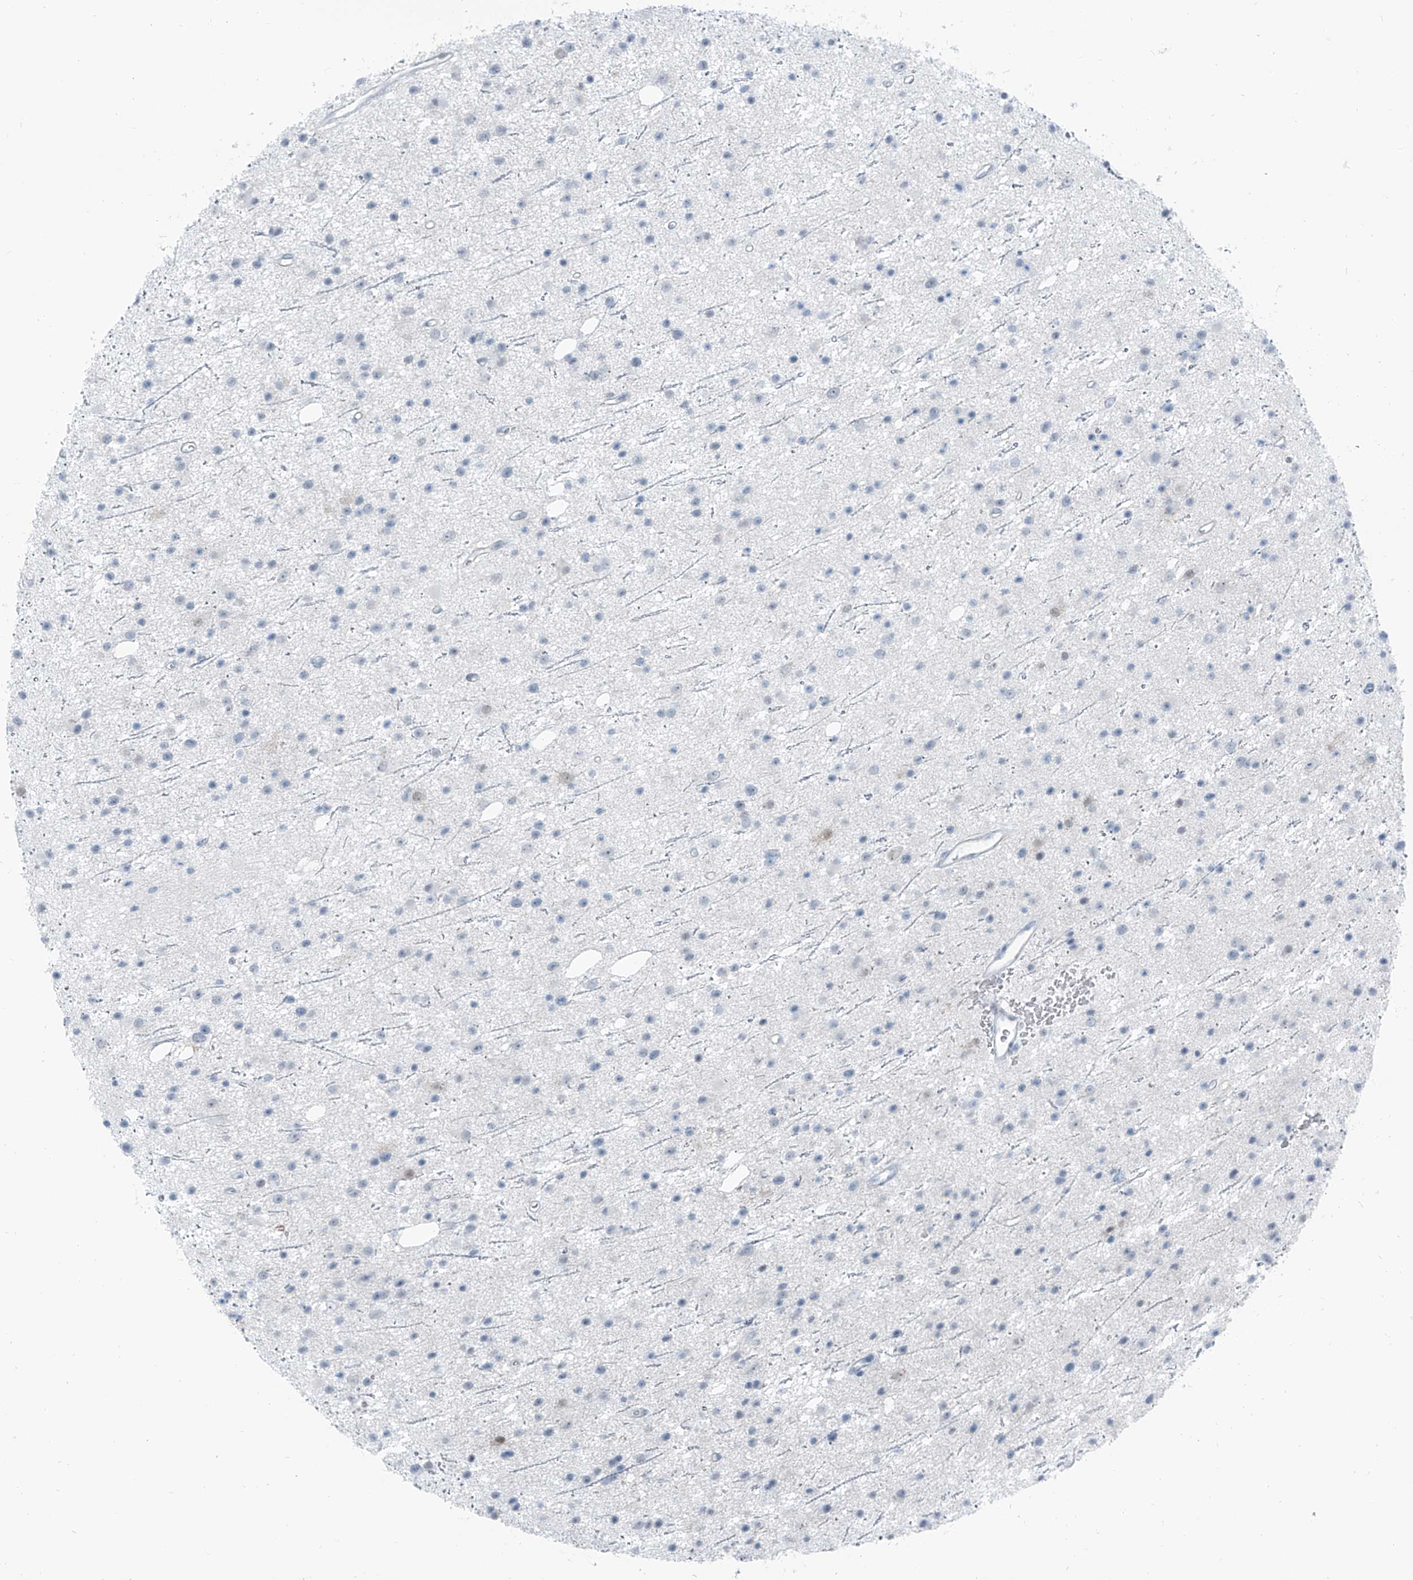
{"staining": {"intensity": "negative", "quantity": "none", "location": "none"}, "tissue": "glioma", "cell_type": "Tumor cells", "image_type": "cancer", "snomed": [{"axis": "morphology", "description": "Glioma, malignant, Low grade"}, {"axis": "topography", "description": "Cerebral cortex"}], "caption": "The image displays no significant staining in tumor cells of glioma.", "gene": "RGN", "patient": {"sex": "female", "age": 39}}